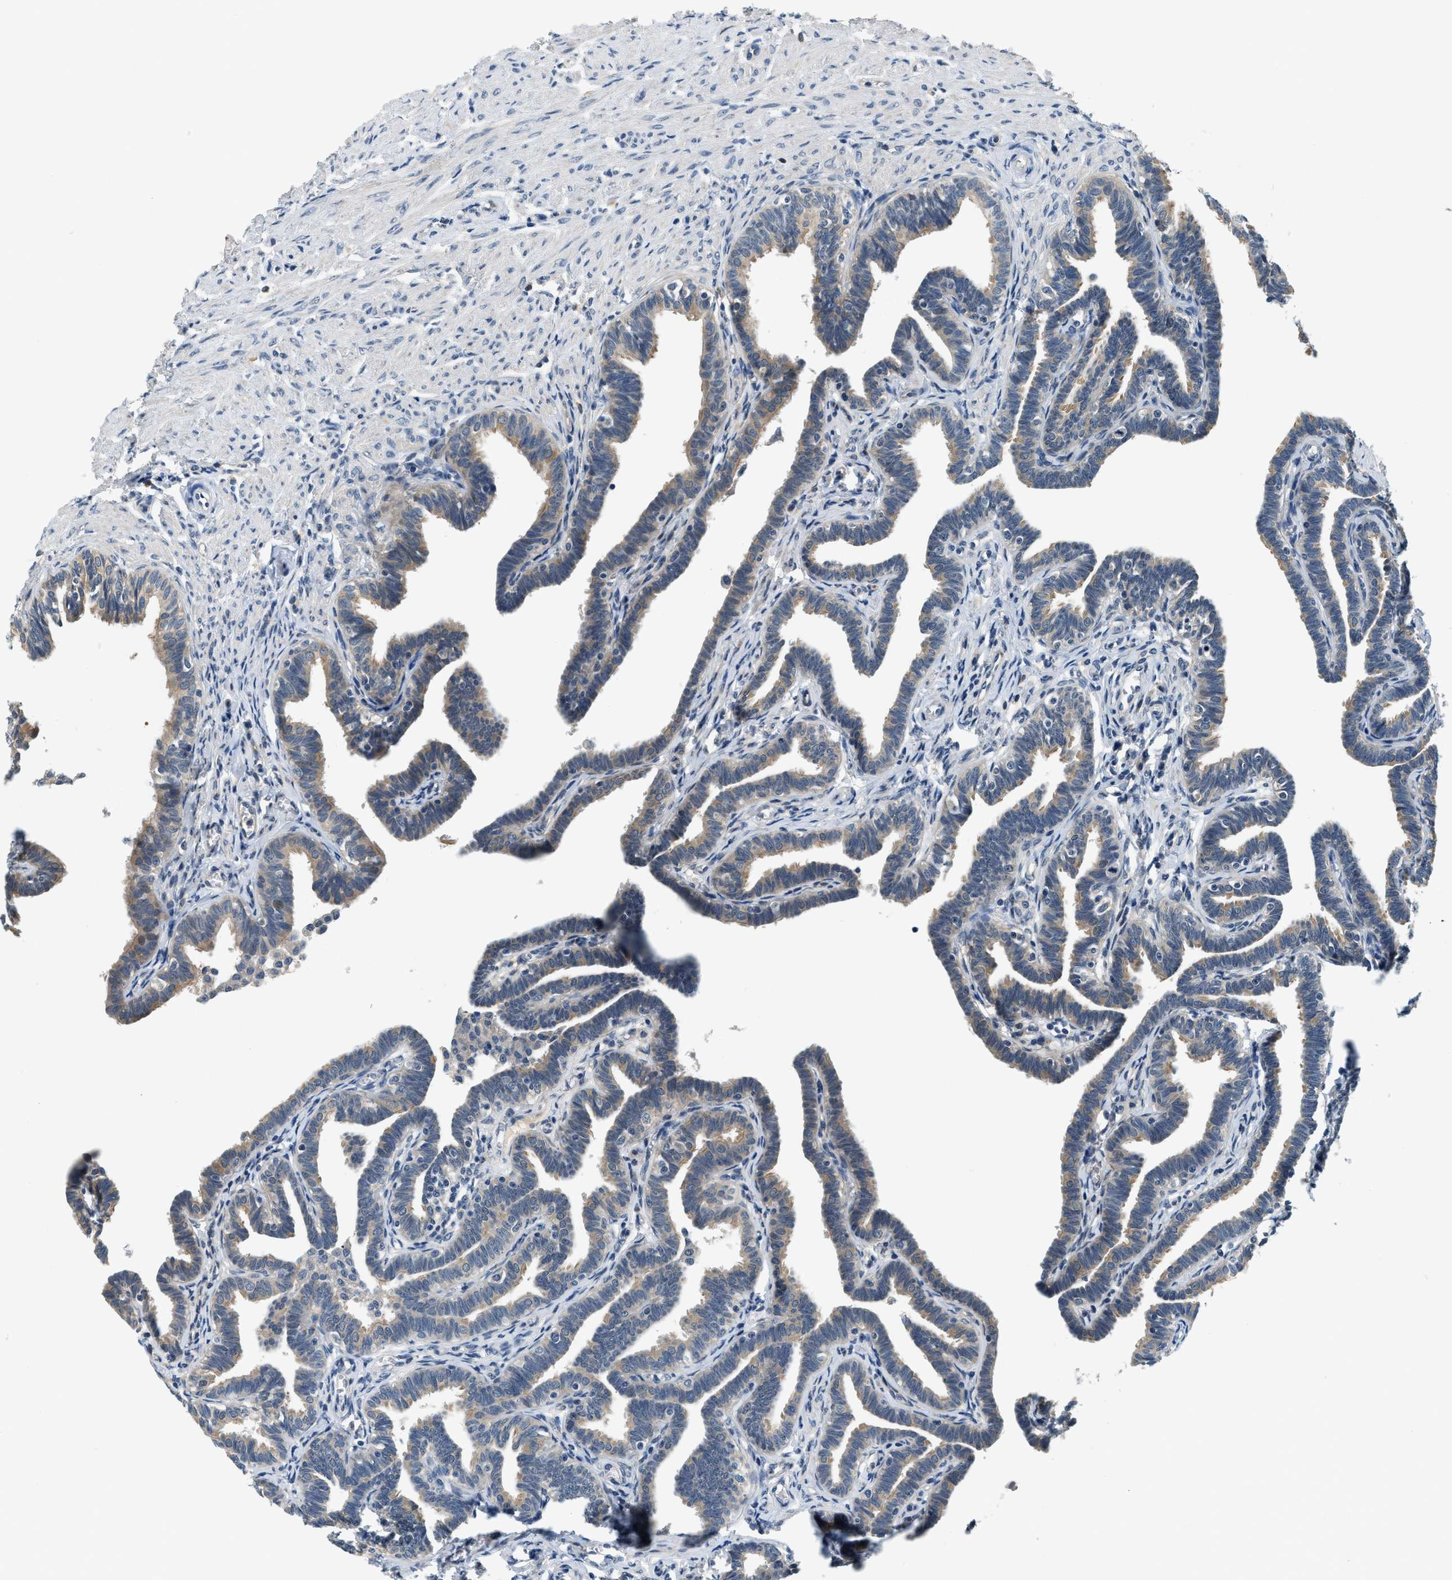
{"staining": {"intensity": "weak", "quantity": "25%-75%", "location": "cytoplasmic/membranous"}, "tissue": "fallopian tube", "cell_type": "Glandular cells", "image_type": "normal", "snomed": [{"axis": "morphology", "description": "Normal tissue, NOS"}, {"axis": "topography", "description": "Fallopian tube"}, {"axis": "topography", "description": "Ovary"}], "caption": "A brown stain labels weak cytoplasmic/membranous positivity of a protein in glandular cells of normal fallopian tube. (Brightfield microscopy of DAB IHC at high magnification).", "gene": "YAE1", "patient": {"sex": "female", "age": 23}}